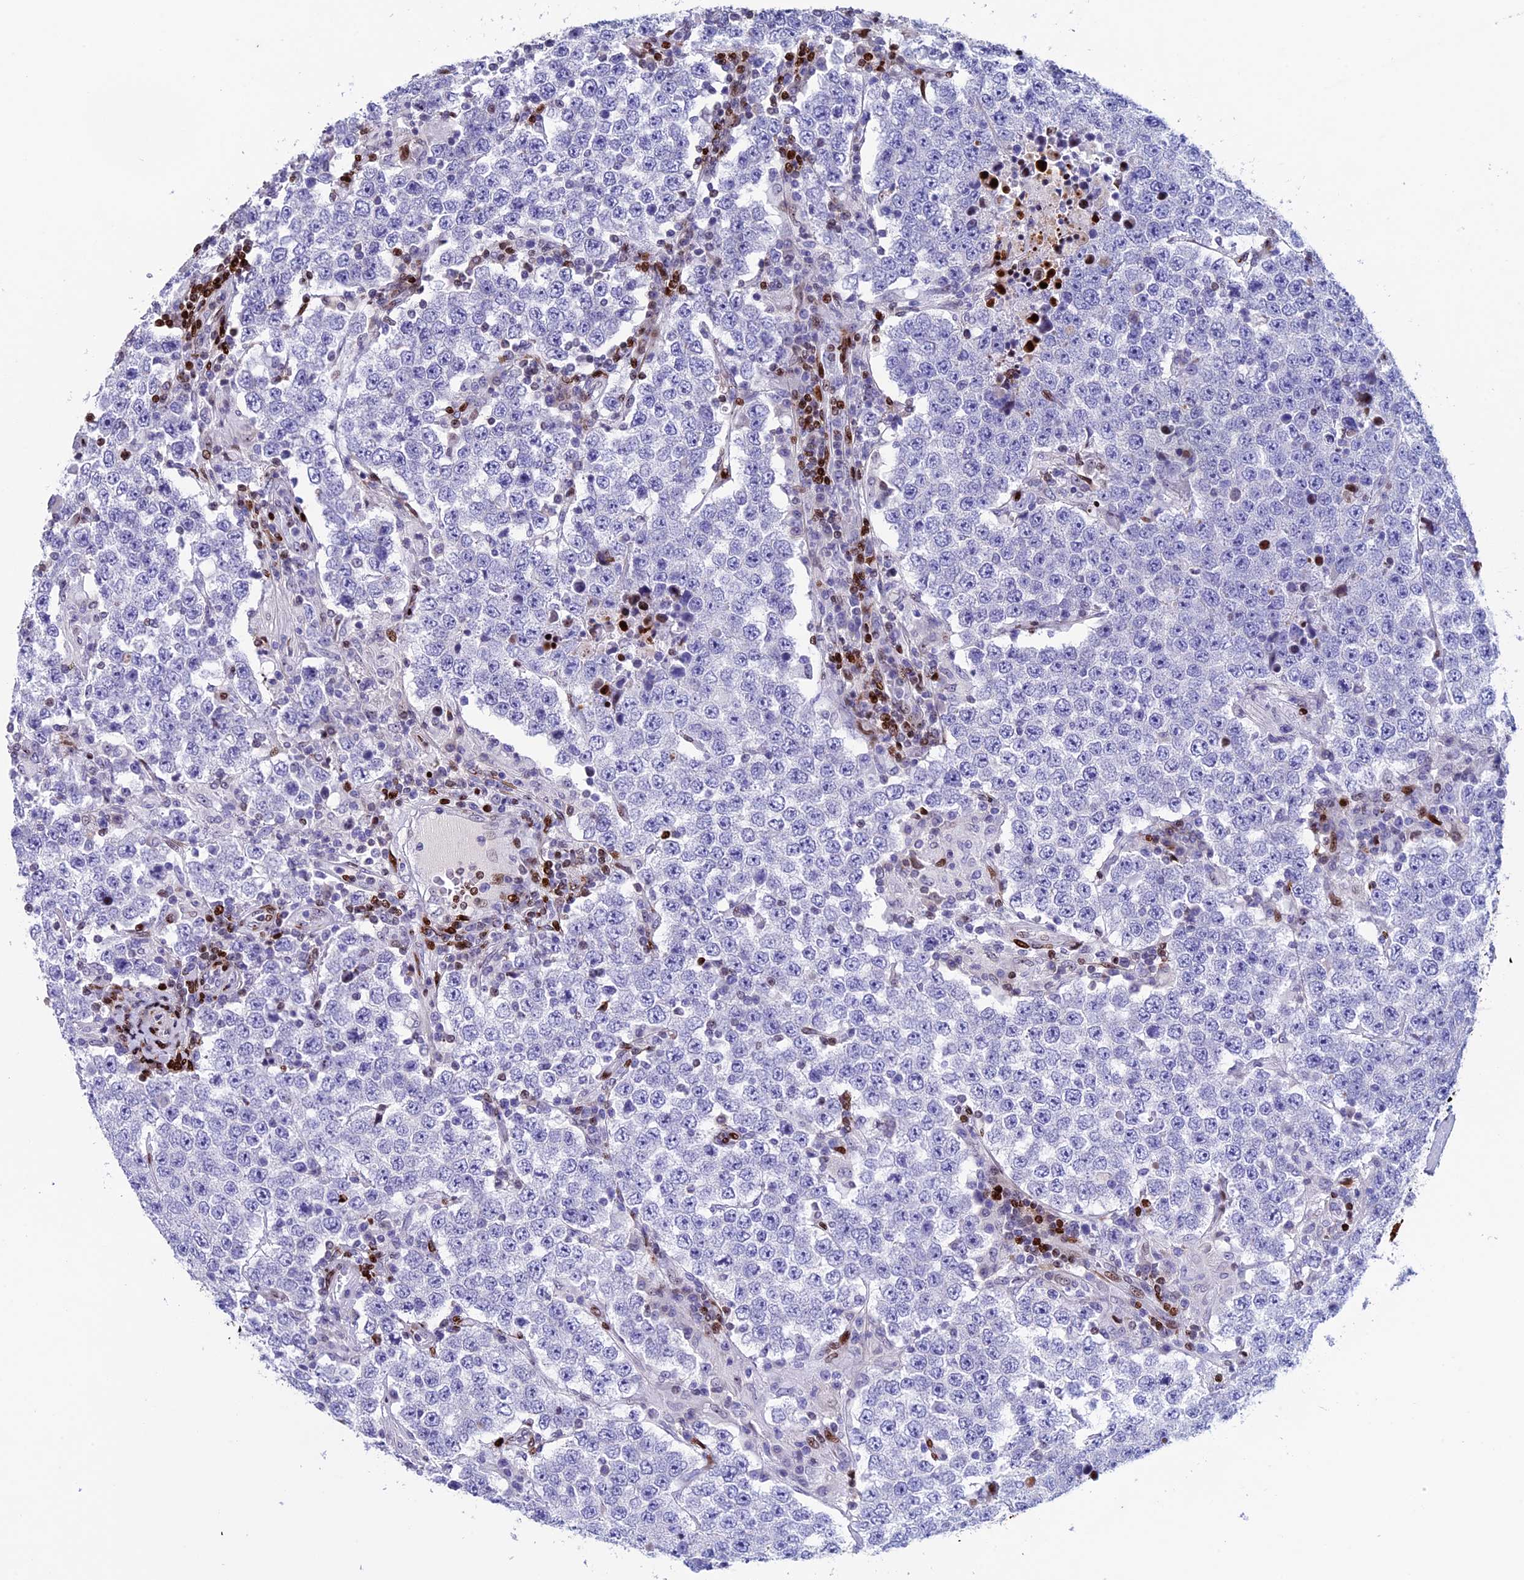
{"staining": {"intensity": "negative", "quantity": "none", "location": "none"}, "tissue": "testis cancer", "cell_type": "Tumor cells", "image_type": "cancer", "snomed": [{"axis": "morphology", "description": "Normal tissue, NOS"}, {"axis": "morphology", "description": "Urothelial carcinoma, High grade"}, {"axis": "morphology", "description": "Seminoma, NOS"}, {"axis": "morphology", "description": "Carcinoma, Embryonal, NOS"}, {"axis": "topography", "description": "Urinary bladder"}, {"axis": "topography", "description": "Testis"}], "caption": "IHC micrograph of testis cancer stained for a protein (brown), which shows no positivity in tumor cells.", "gene": "BTBD3", "patient": {"sex": "male", "age": 41}}